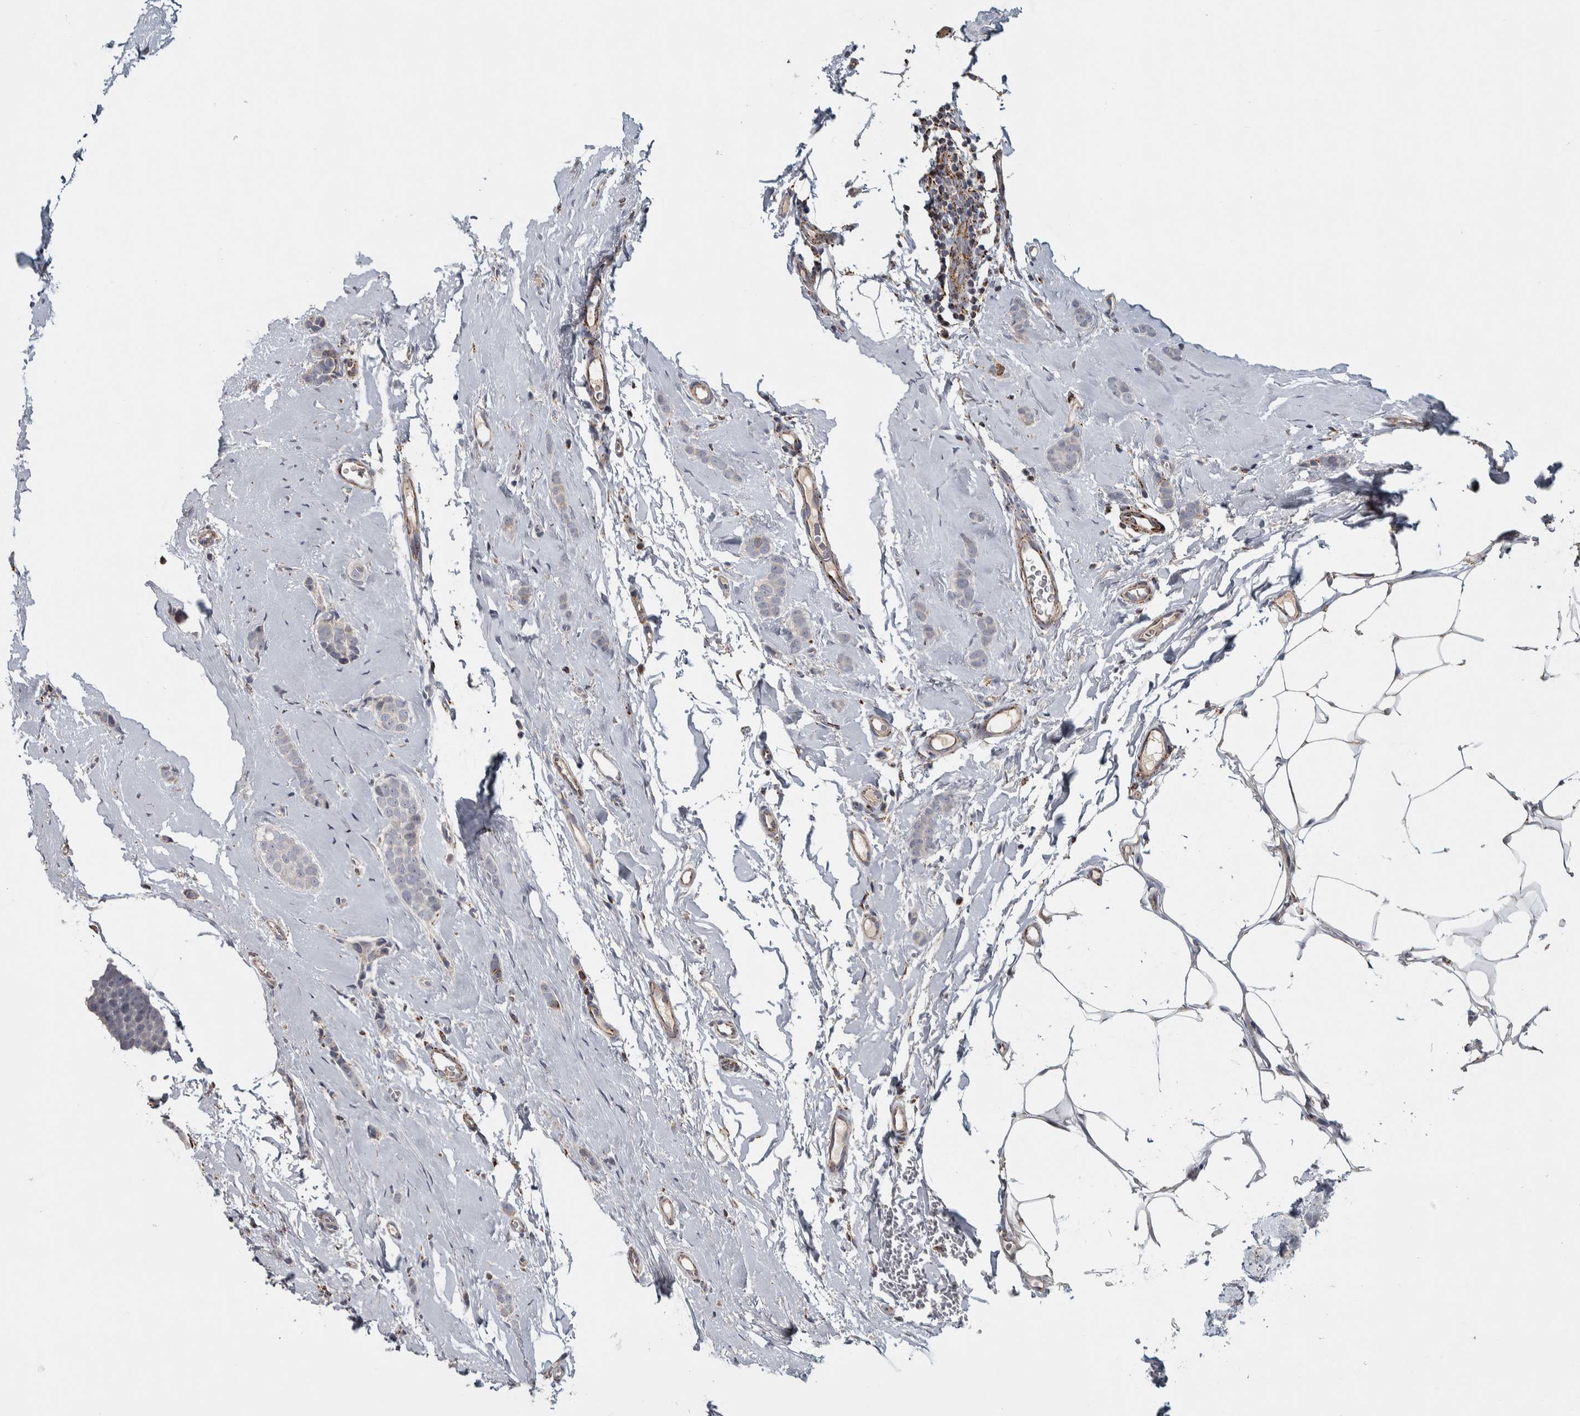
{"staining": {"intensity": "negative", "quantity": "none", "location": "none"}, "tissue": "breast cancer", "cell_type": "Tumor cells", "image_type": "cancer", "snomed": [{"axis": "morphology", "description": "Lobular carcinoma"}, {"axis": "topography", "description": "Skin"}, {"axis": "topography", "description": "Breast"}], "caption": "The histopathology image demonstrates no significant expression in tumor cells of breast cancer (lobular carcinoma). Nuclei are stained in blue.", "gene": "FAM78A", "patient": {"sex": "female", "age": 46}}